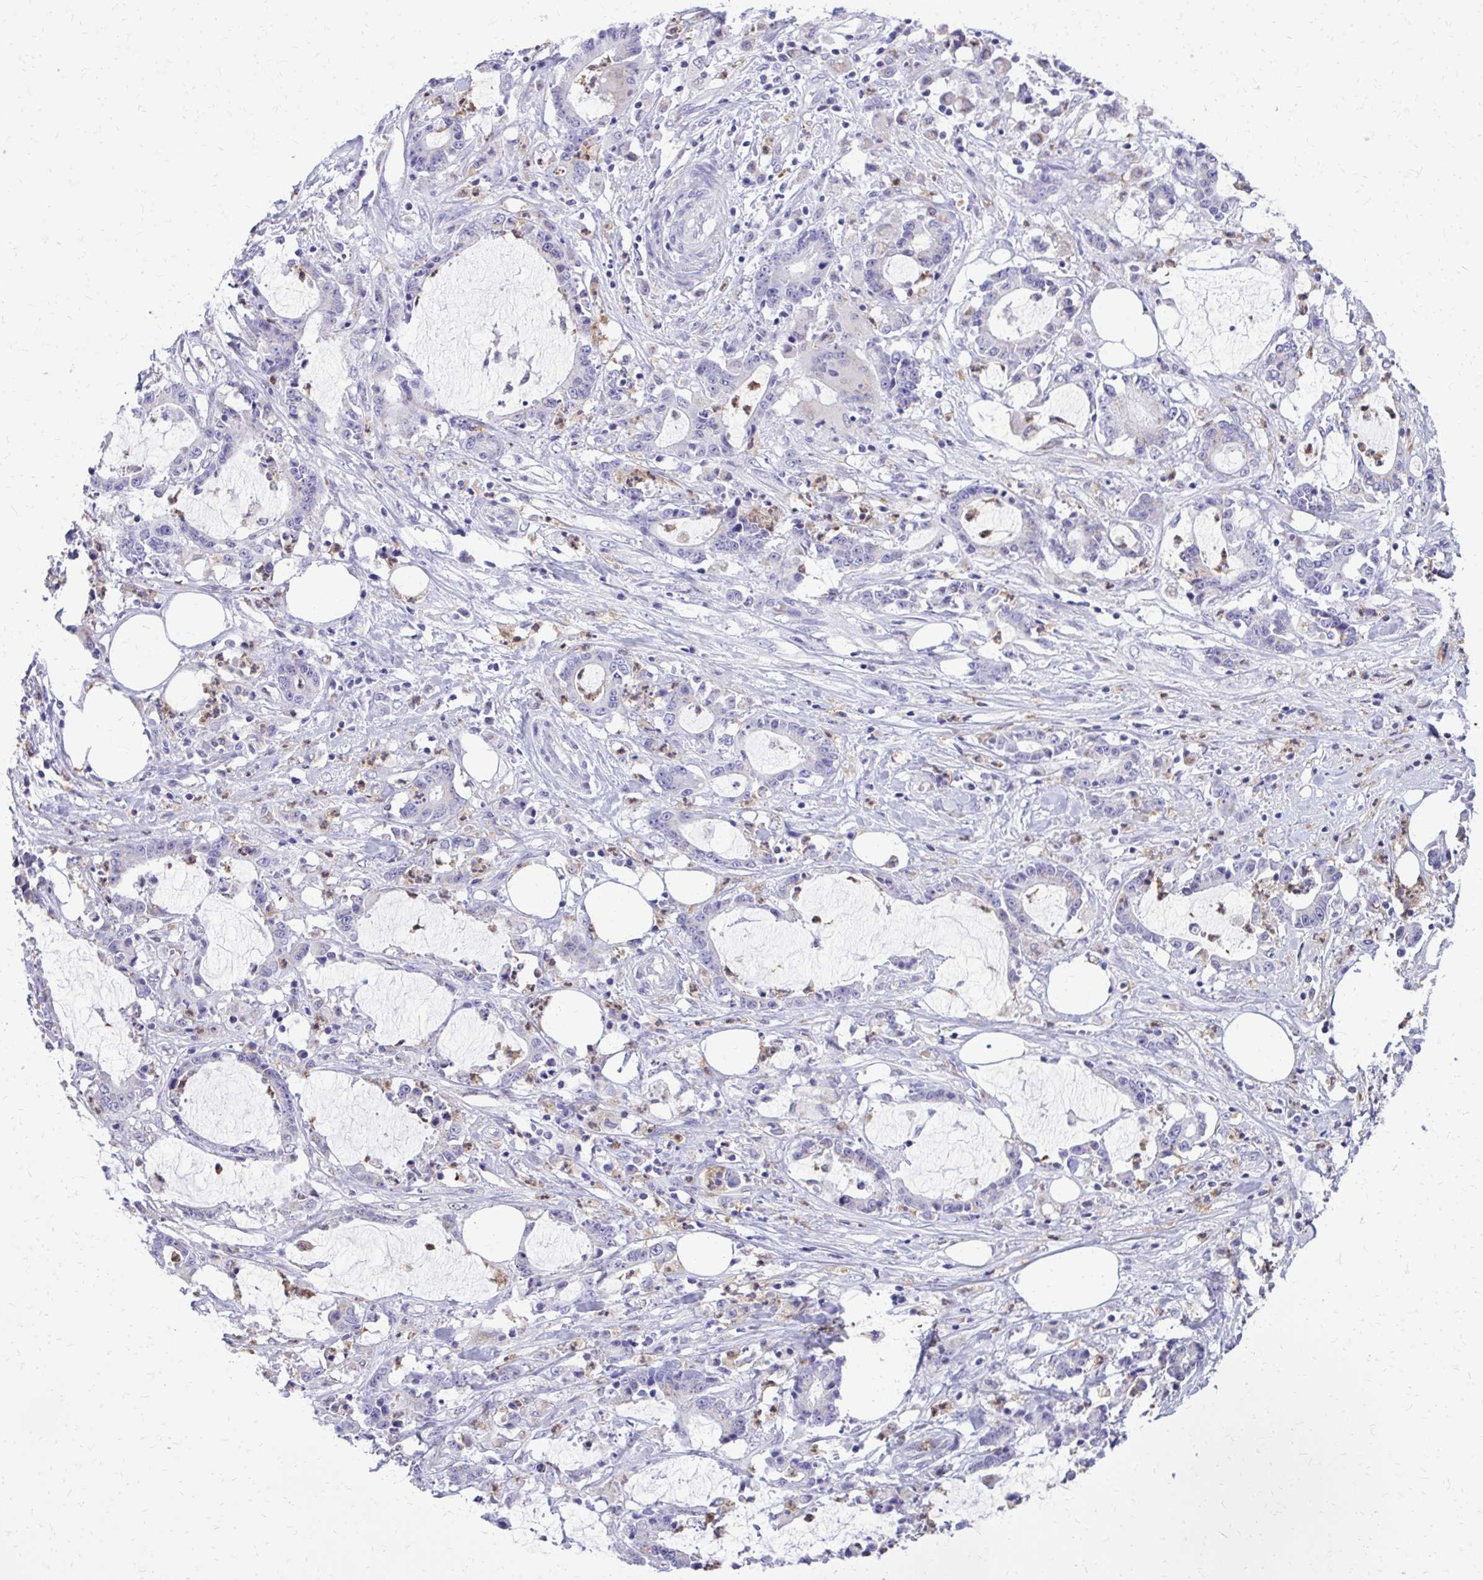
{"staining": {"intensity": "negative", "quantity": "none", "location": "none"}, "tissue": "stomach cancer", "cell_type": "Tumor cells", "image_type": "cancer", "snomed": [{"axis": "morphology", "description": "Adenocarcinoma, NOS"}, {"axis": "topography", "description": "Stomach, upper"}], "caption": "Immunohistochemical staining of stomach cancer (adenocarcinoma) displays no significant expression in tumor cells. (Stains: DAB (3,3'-diaminobenzidine) immunohistochemistry (IHC) with hematoxylin counter stain, Microscopy: brightfield microscopy at high magnification).", "gene": "CAT", "patient": {"sex": "male", "age": 68}}